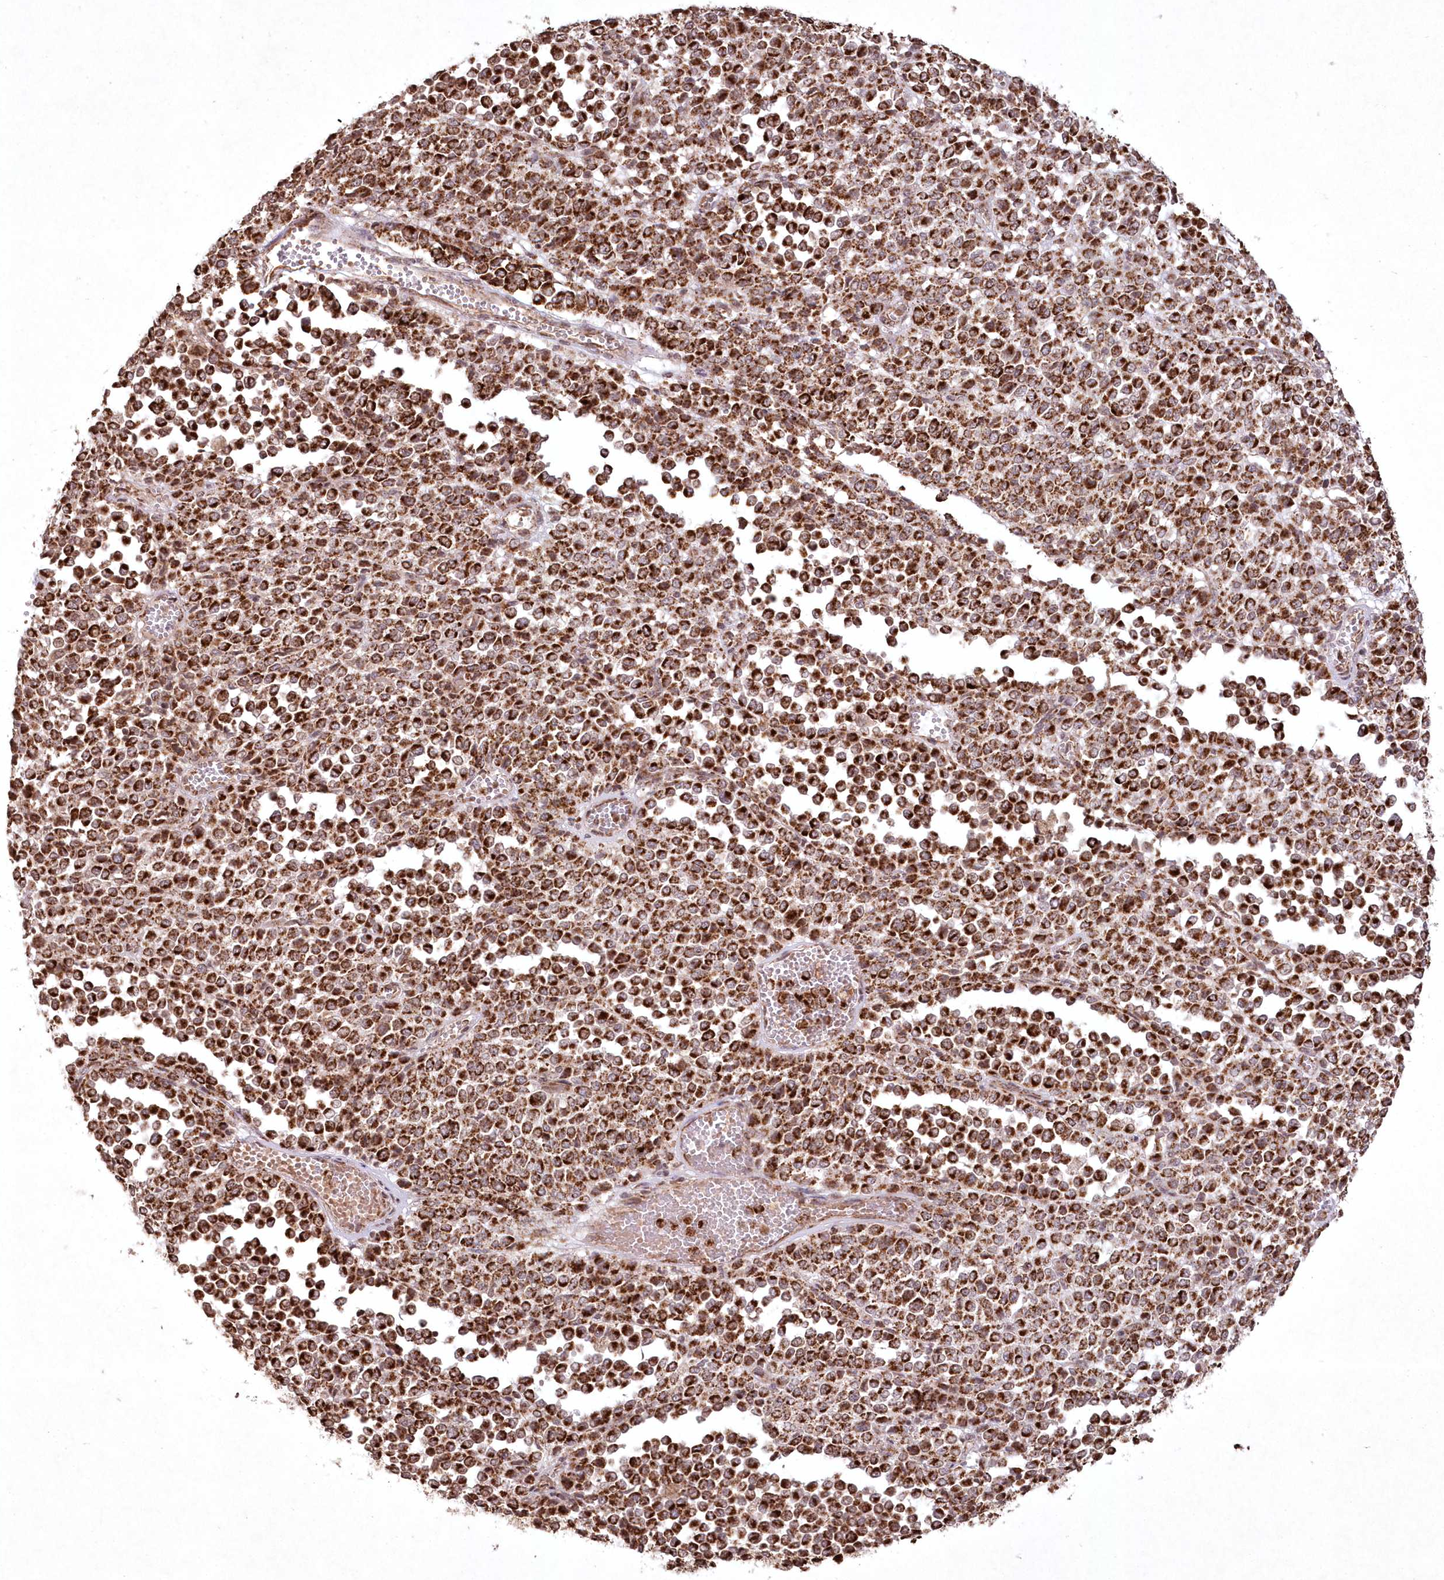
{"staining": {"intensity": "strong", "quantity": ">75%", "location": "cytoplasmic/membranous"}, "tissue": "melanoma", "cell_type": "Tumor cells", "image_type": "cancer", "snomed": [{"axis": "morphology", "description": "Malignant melanoma, Metastatic site"}, {"axis": "topography", "description": "Pancreas"}], "caption": "Protein analysis of melanoma tissue demonstrates strong cytoplasmic/membranous expression in about >75% of tumor cells.", "gene": "LRPPRC", "patient": {"sex": "female", "age": 30}}